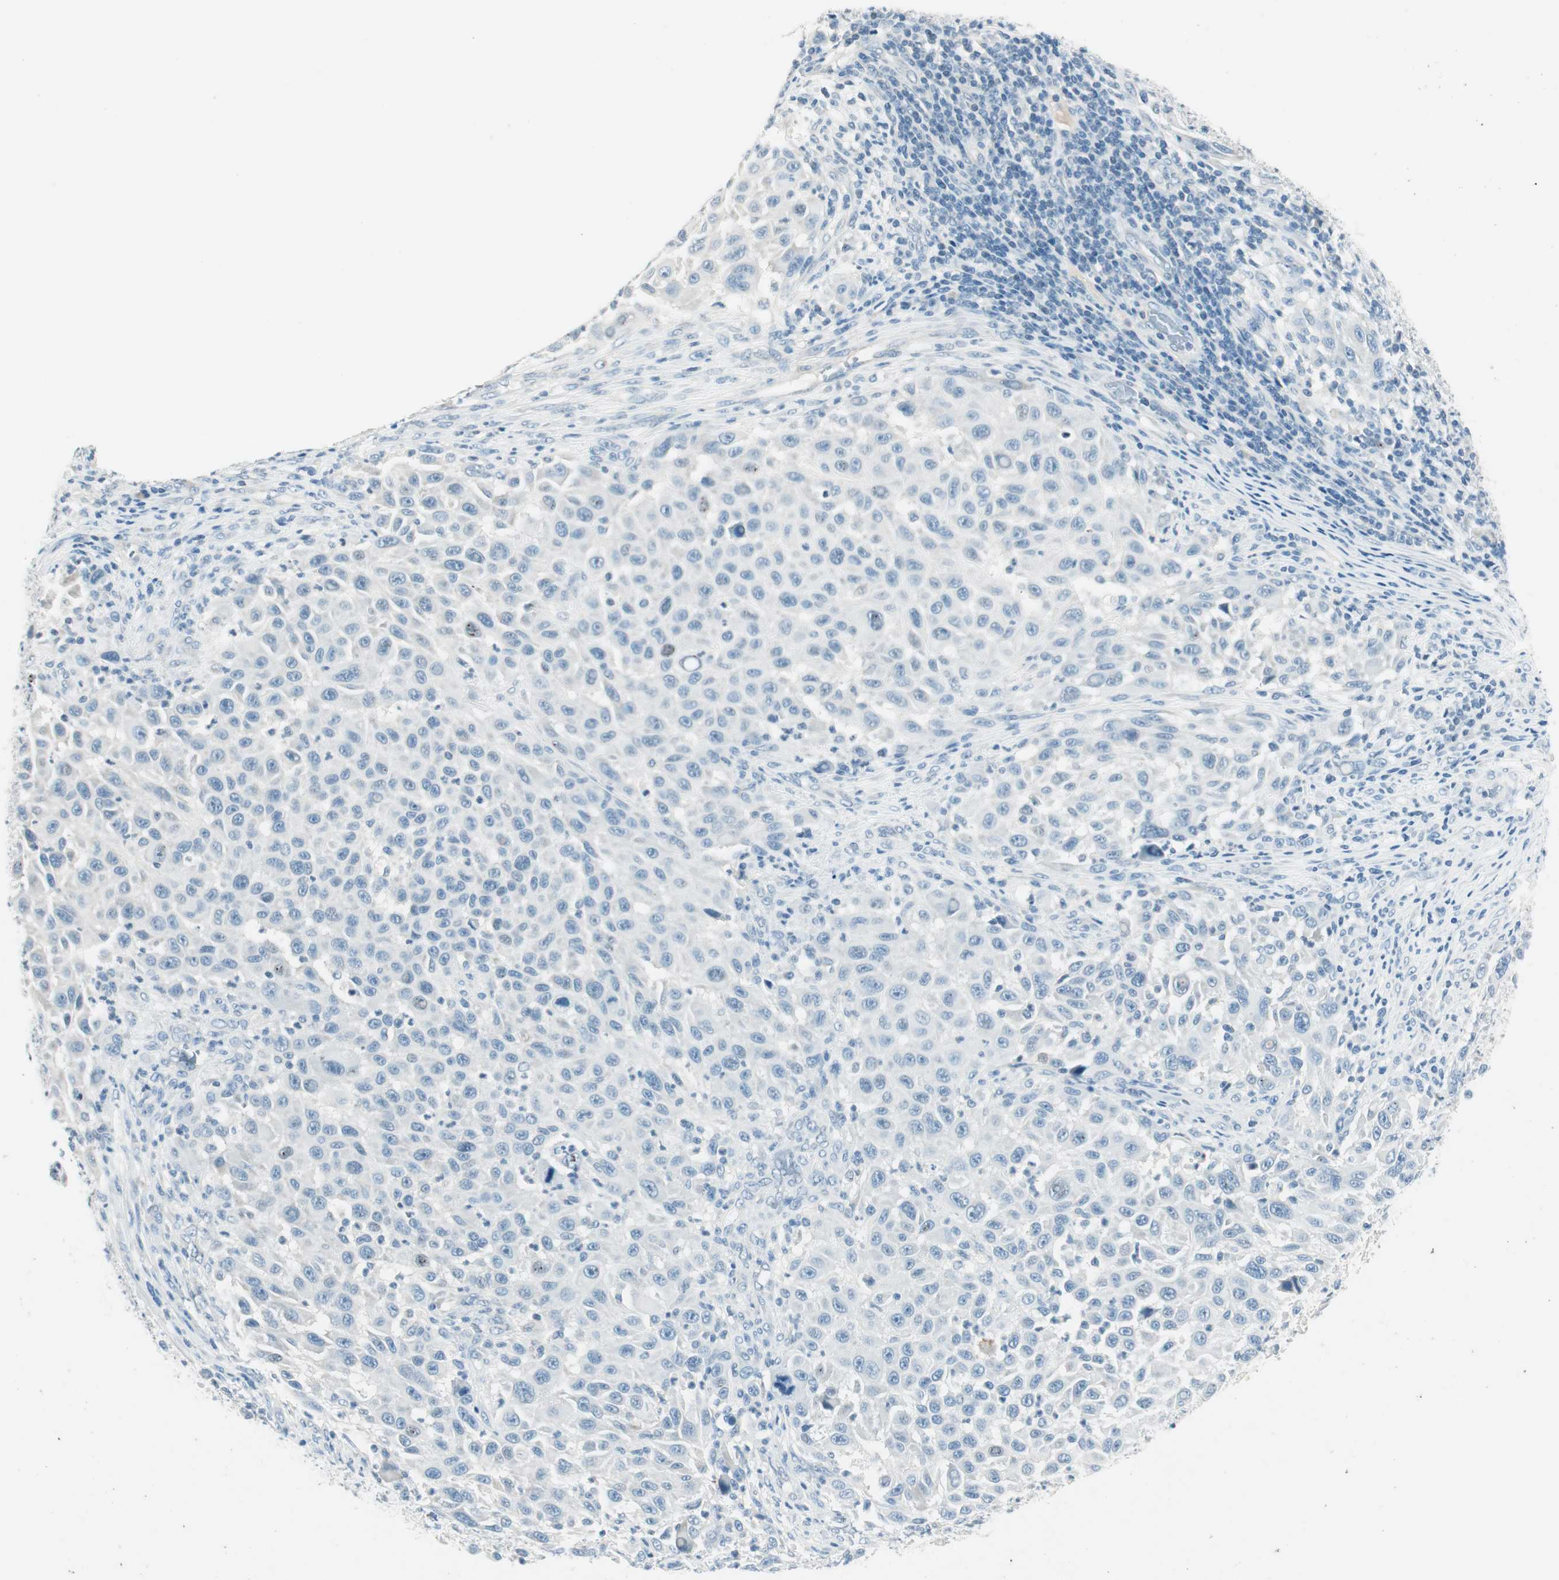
{"staining": {"intensity": "negative", "quantity": "none", "location": "none"}, "tissue": "melanoma", "cell_type": "Tumor cells", "image_type": "cancer", "snomed": [{"axis": "morphology", "description": "Malignant melanoma, Metastatic site"}, {"axis": "topography", "description": "Lymph node"}], "caption": "The micrograph reveals no significant expression in tumor cells of melanoma.", "gene": "GNAO1", "patient": {"sex": "male", "age": 61}}